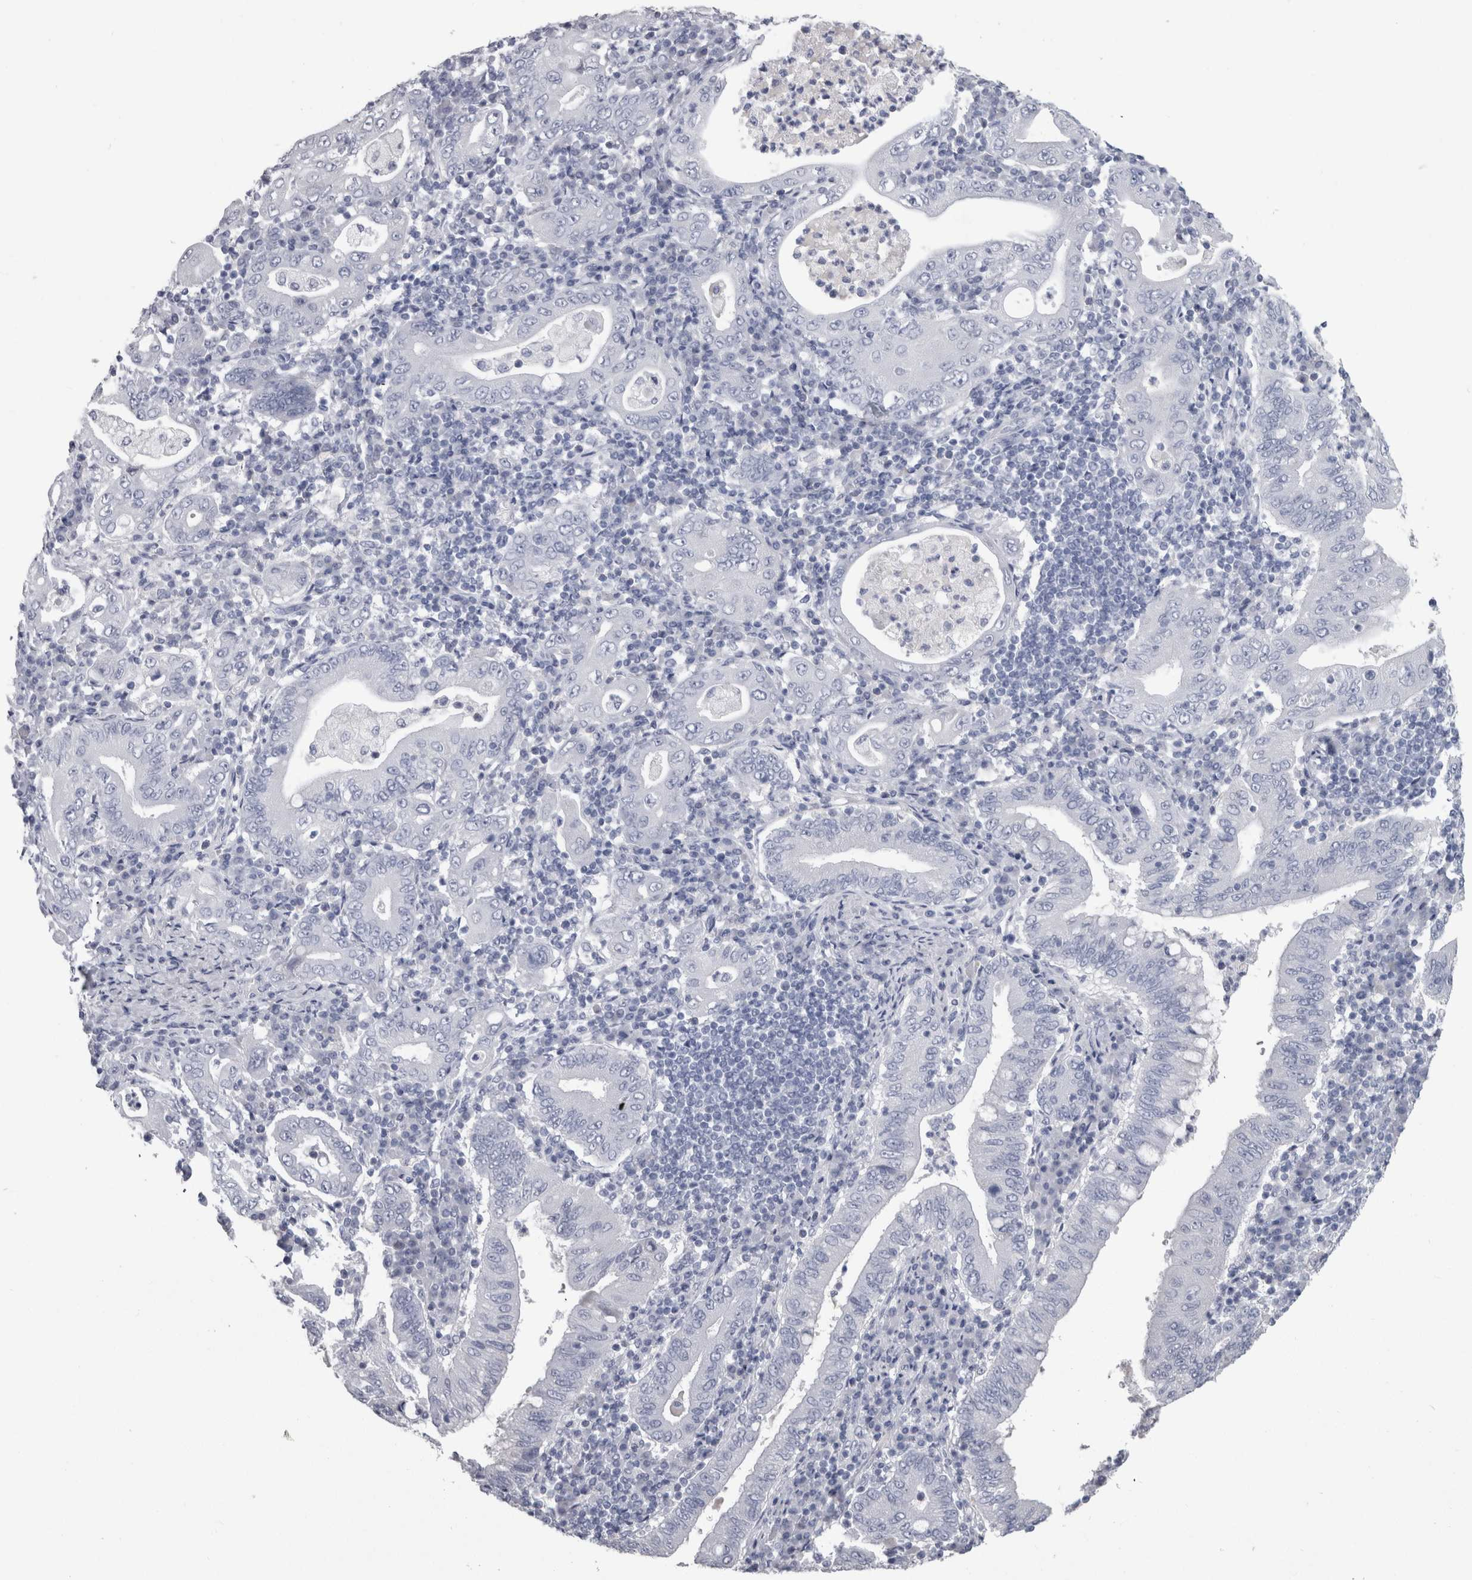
{"staining": {"intensity": "negative", "quantity": "none", "location": "none"}, "tissue": "stomach cancer", "cell_type": "Tumor cells", "image_type": "cancer", "snomed": [{"axis": "morphology", "description": "Normal tissue, NOS"}, {"axis": "morphology", "description": "Adenocarcinoma, NOS"}, {"axis": "topography", "description": "Esophagus"}, {"axis": "topography", "description": "Stomach, upper"}, {"axis": "topography", "description": "Peripheral nerve tissue"}], "caption": "Tumor cells show no significant protein positivity in stomach adenocarcinoma.", "gene": "PTH", "patient": {"sex": "male", "age": 62}}